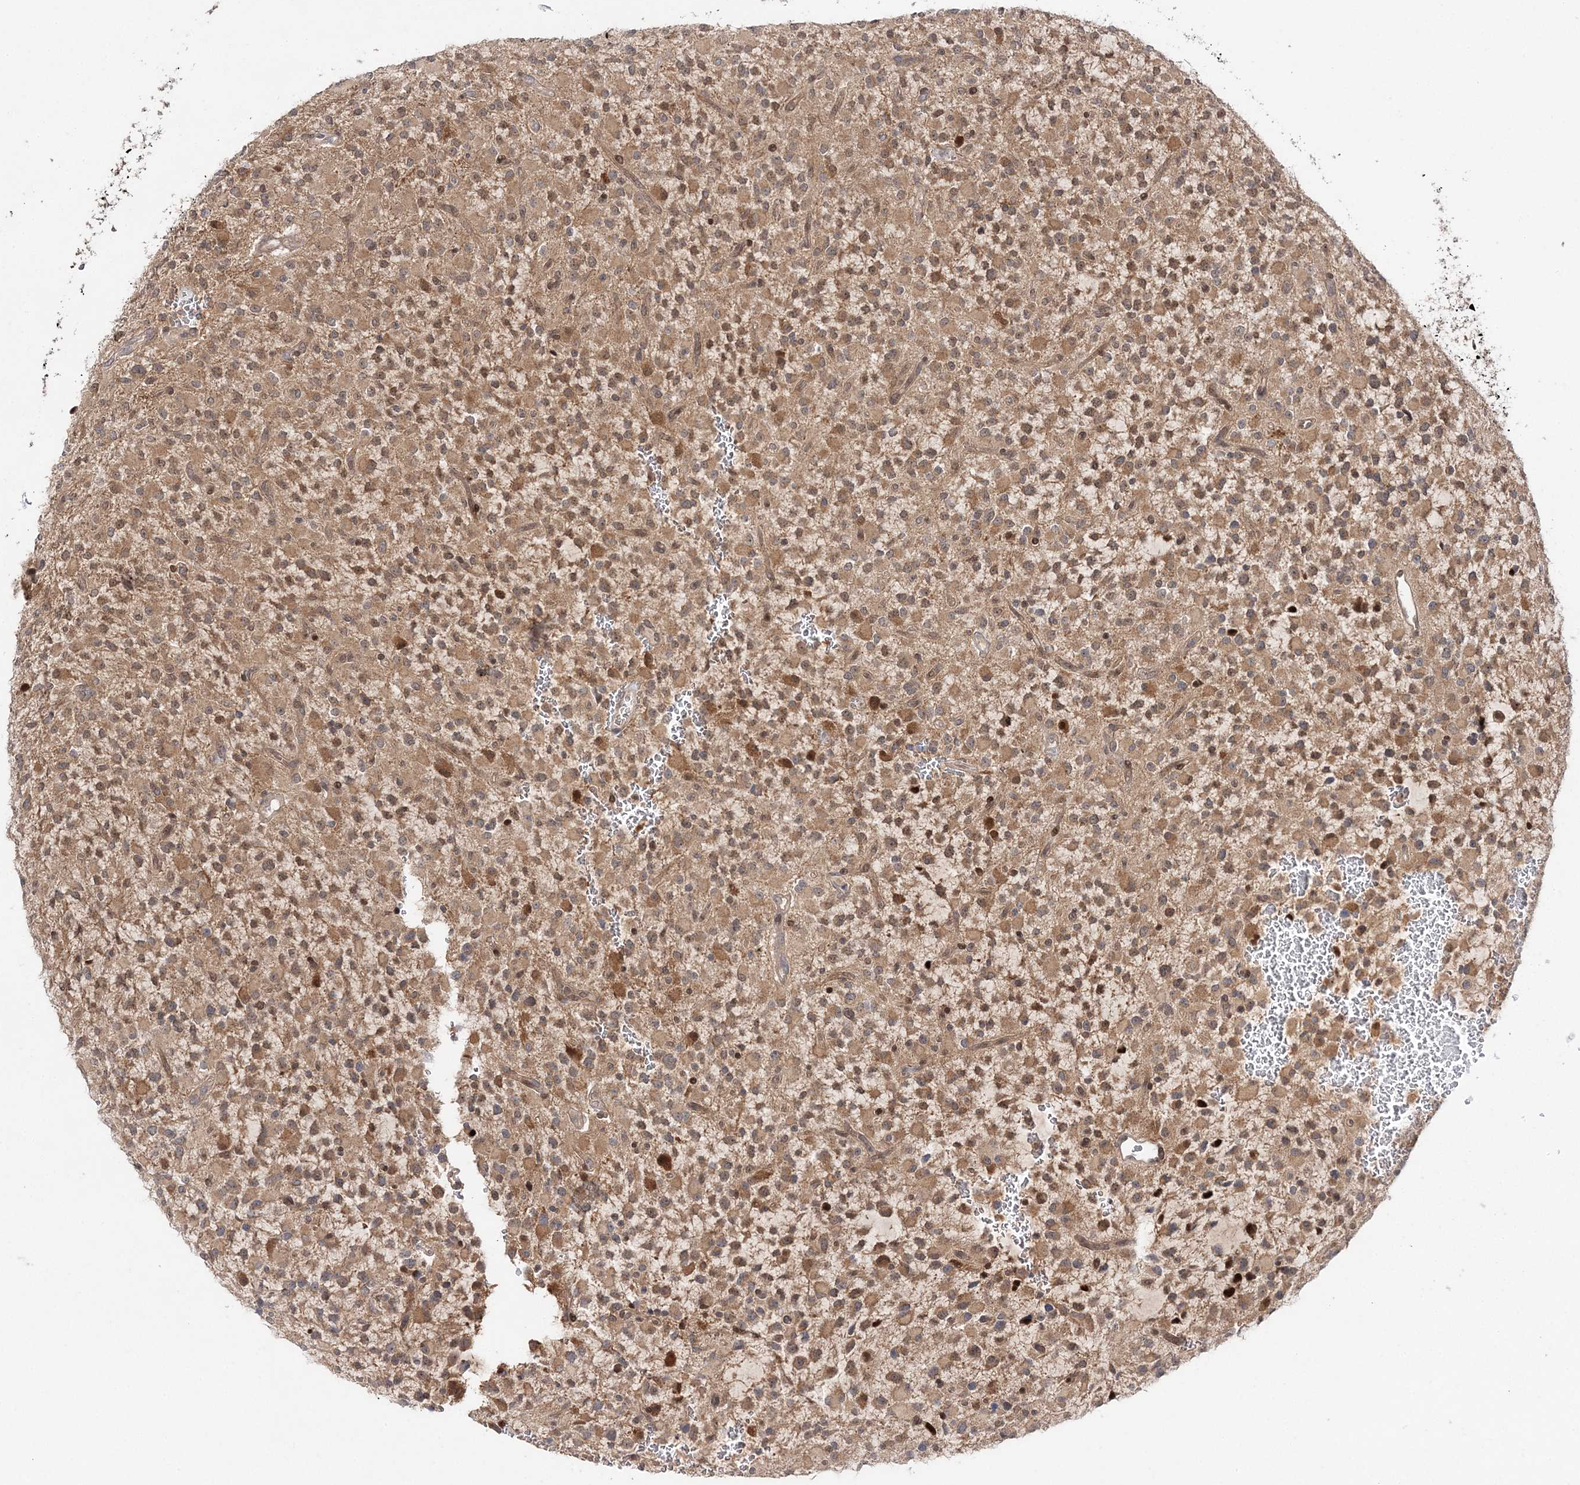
{"staining": {"intensity": "moderate", "quantity": ">75%", "location": "cytoplasmic/membranous"}, "tissue": "glioma", "cell_type": "Tumor cells", "image_type": "cancer", "snomed": [{"axis": "morphology", "description": "Glioma, malignant, High grade"}, {"axis": "topography", "description": "Brain"}], "caption": "Glioma stained for a protein (brown) displays moderate cytoplasmic/membranous positive expression in approximately >75% of tumor cells.", "gene": "NIF3L1", "patient": {"sex": "male", "age": 34}}